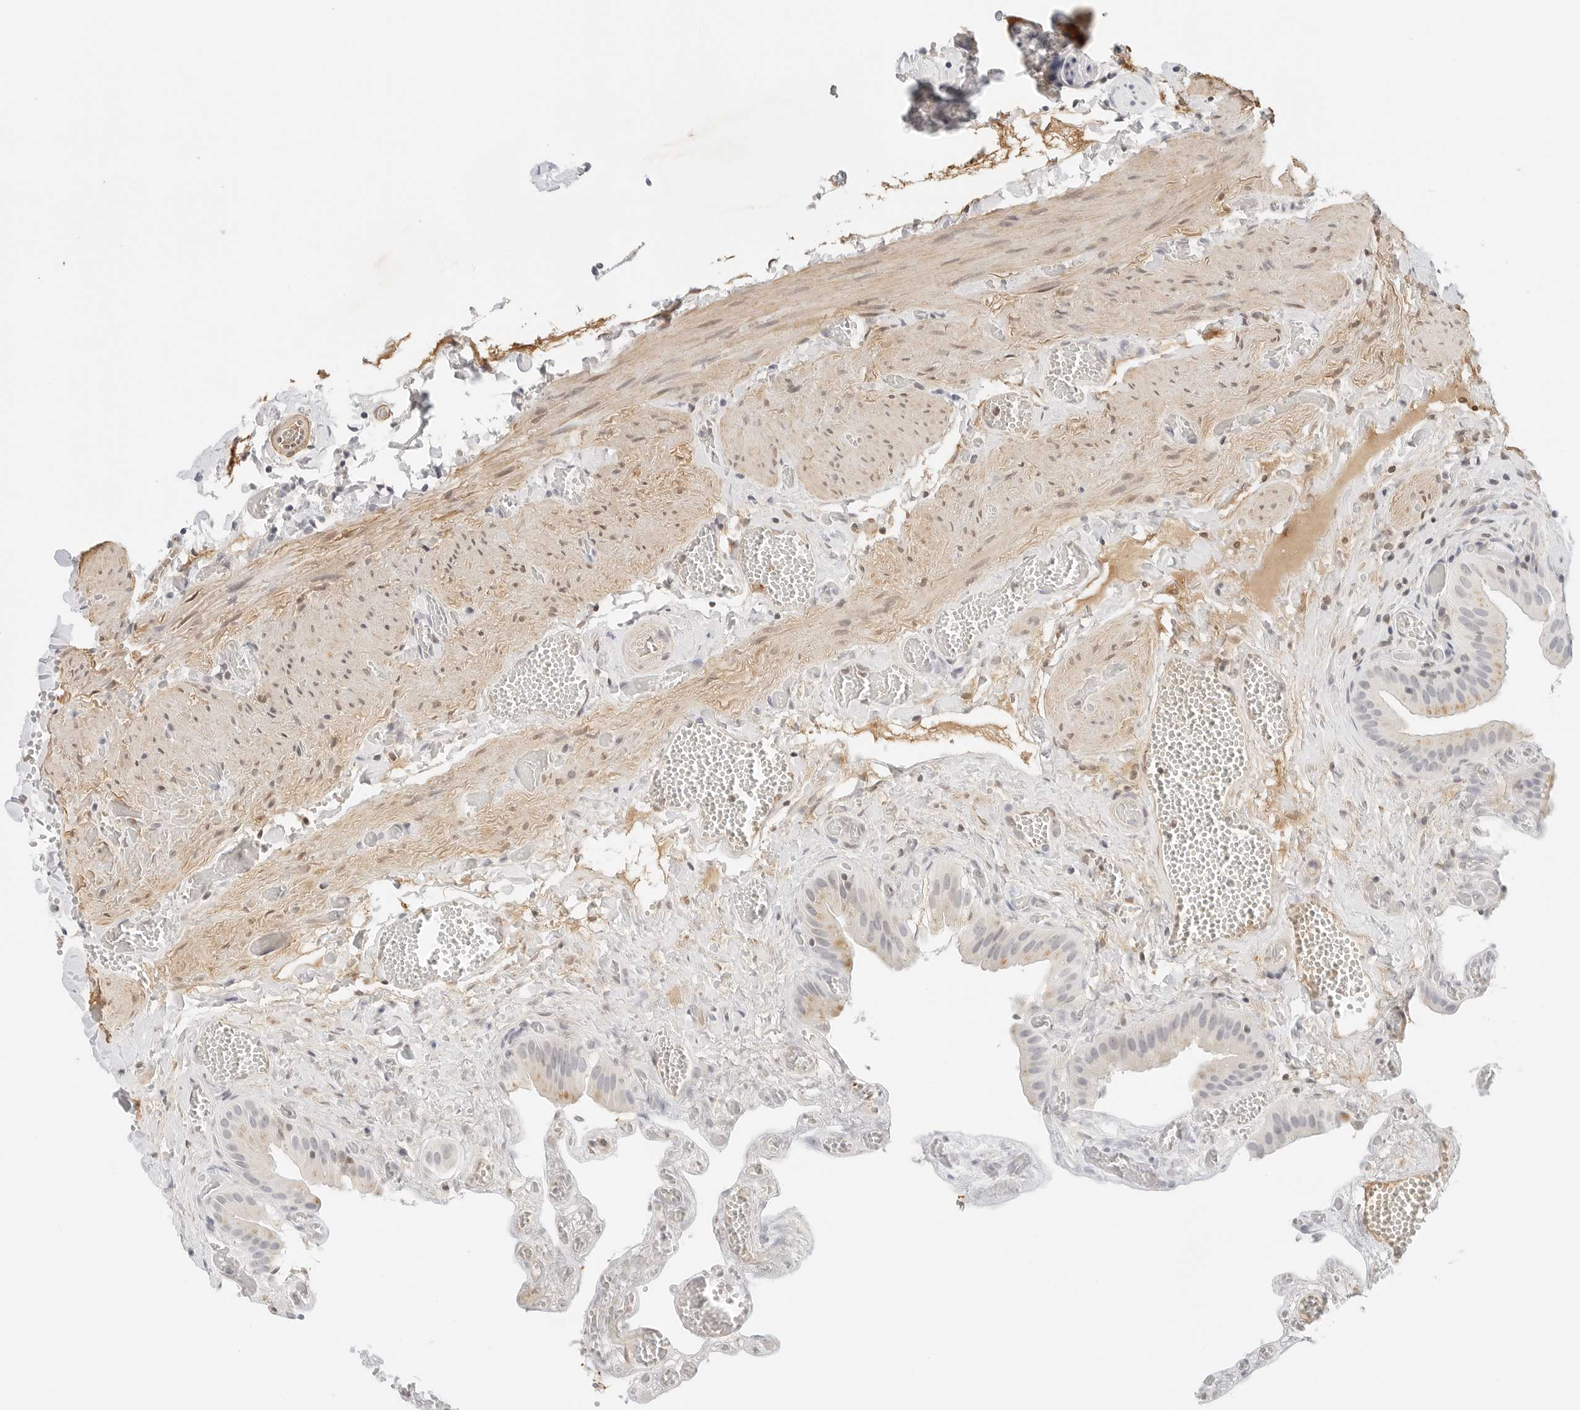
{"staining": {"intensity": "weak", "quantity": "<25%", "location": "cytoplasmic/membranous"}, "tissue": "gallbladder", "cell_type": "Glandular cells", "image_type": "normal", "snomed": [{"axis": "morphology", "description": "Normal tissue, NOS"}, {"axis": "topography", "description": "Gallbladder"}], "caption": "DAB (3,3'-diaminobenzidine) immunohistochemical staining of benign human gallbladder shows no significant staining in glandular cells. The staining is performed using DAB (3,3'-diaminobenzidine) brown chromogen with nuclei counter-stained in using hematoxylin.", "gene": "PKDCC", "patient": {"sex": "female", "age": 64}}